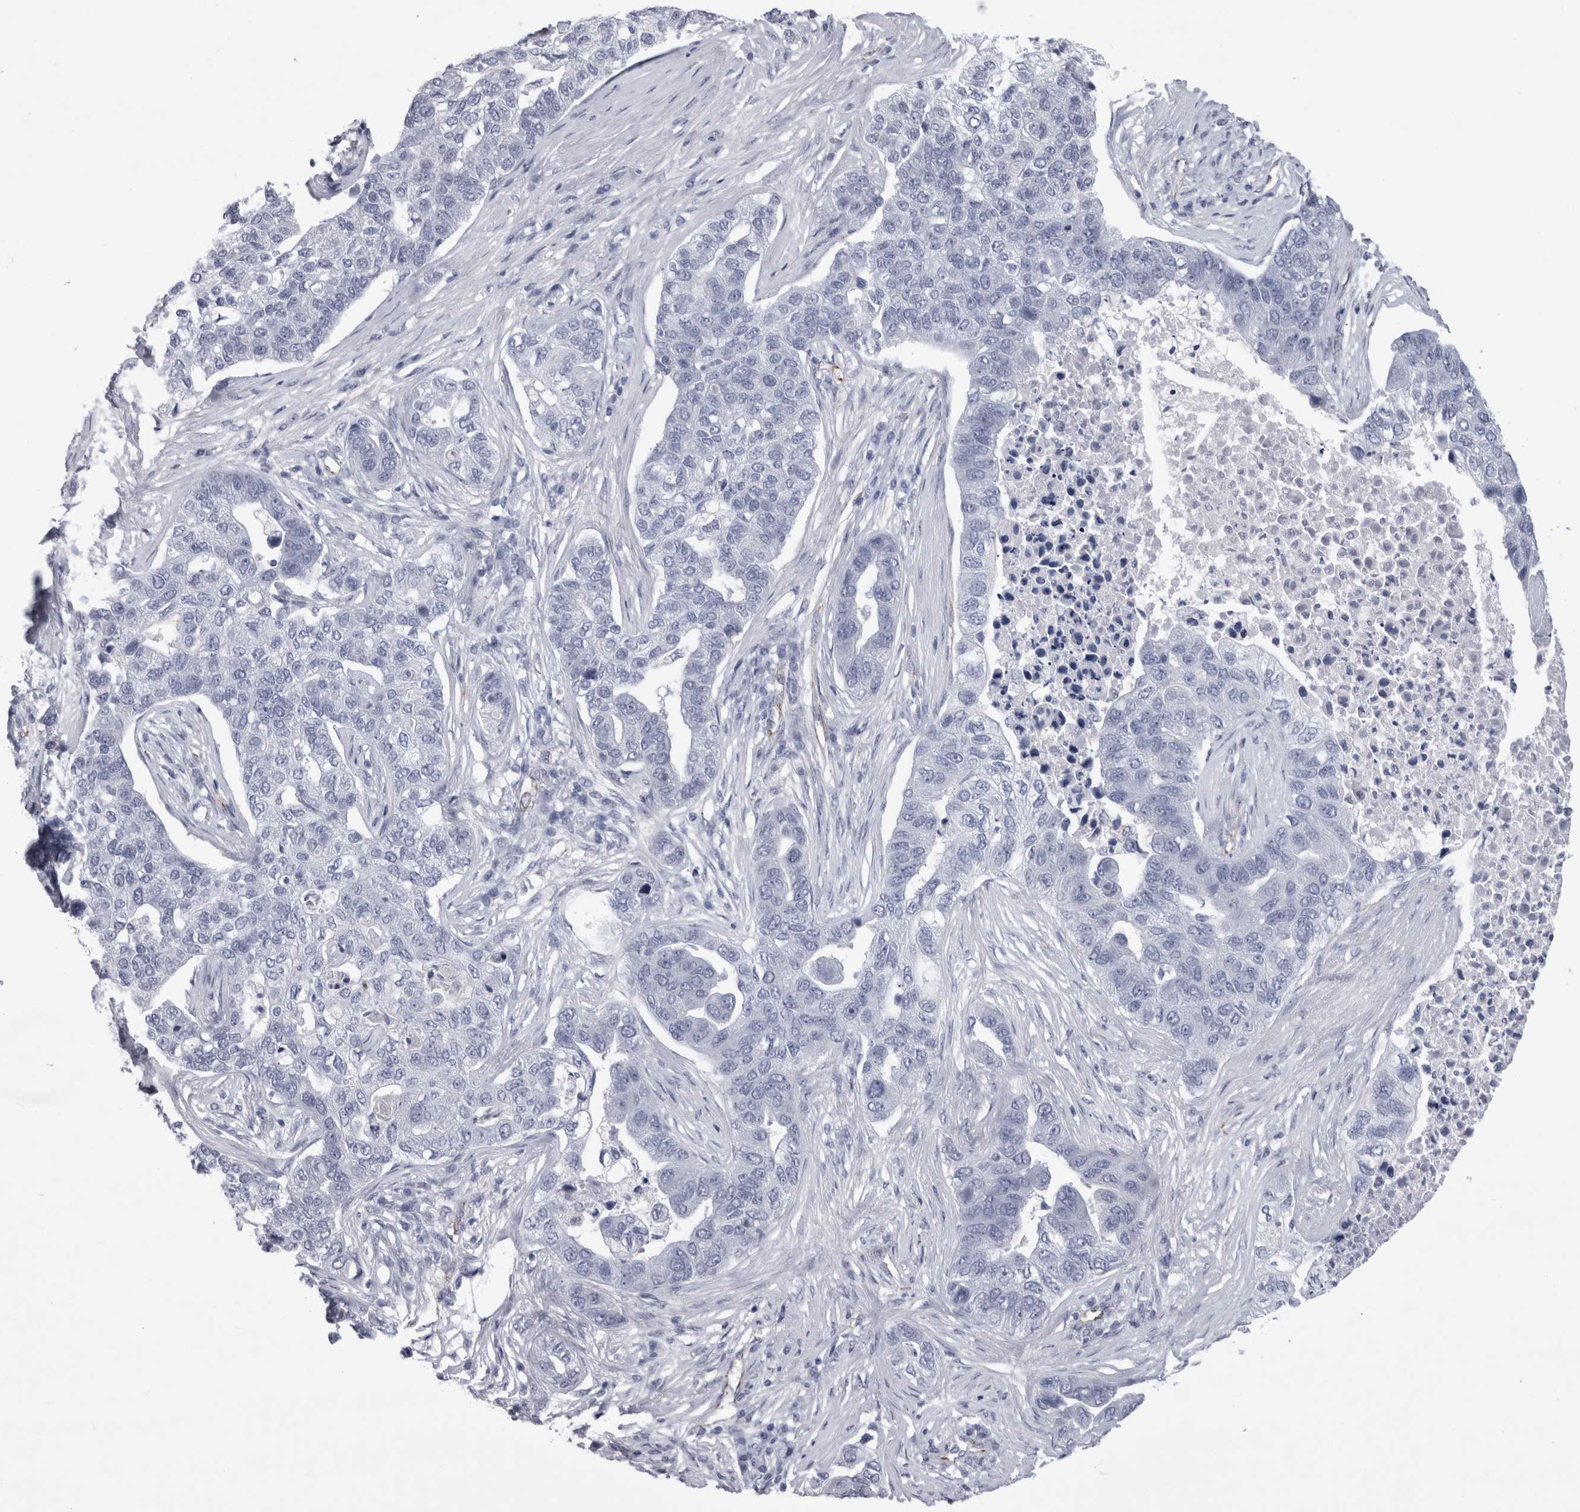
{"staining": {"intensity": "negative", "quantity": "none", "location": "none"}, "tissue": "pancreatic cancer", "cell_type": "Tumor cells", "image_type": "cancer", "snomed": [{"axis": "morphology", "description": "Adenocarcinoma, NOS"}, {"axis": "topography", "description": "Pancreas"}], "caption": "The image demonstrates no staining of tumor cells in adenocarcinoma (pancreatic).", "gene": "ACOT7", "patient": {"sex": "female", "age": 61}}